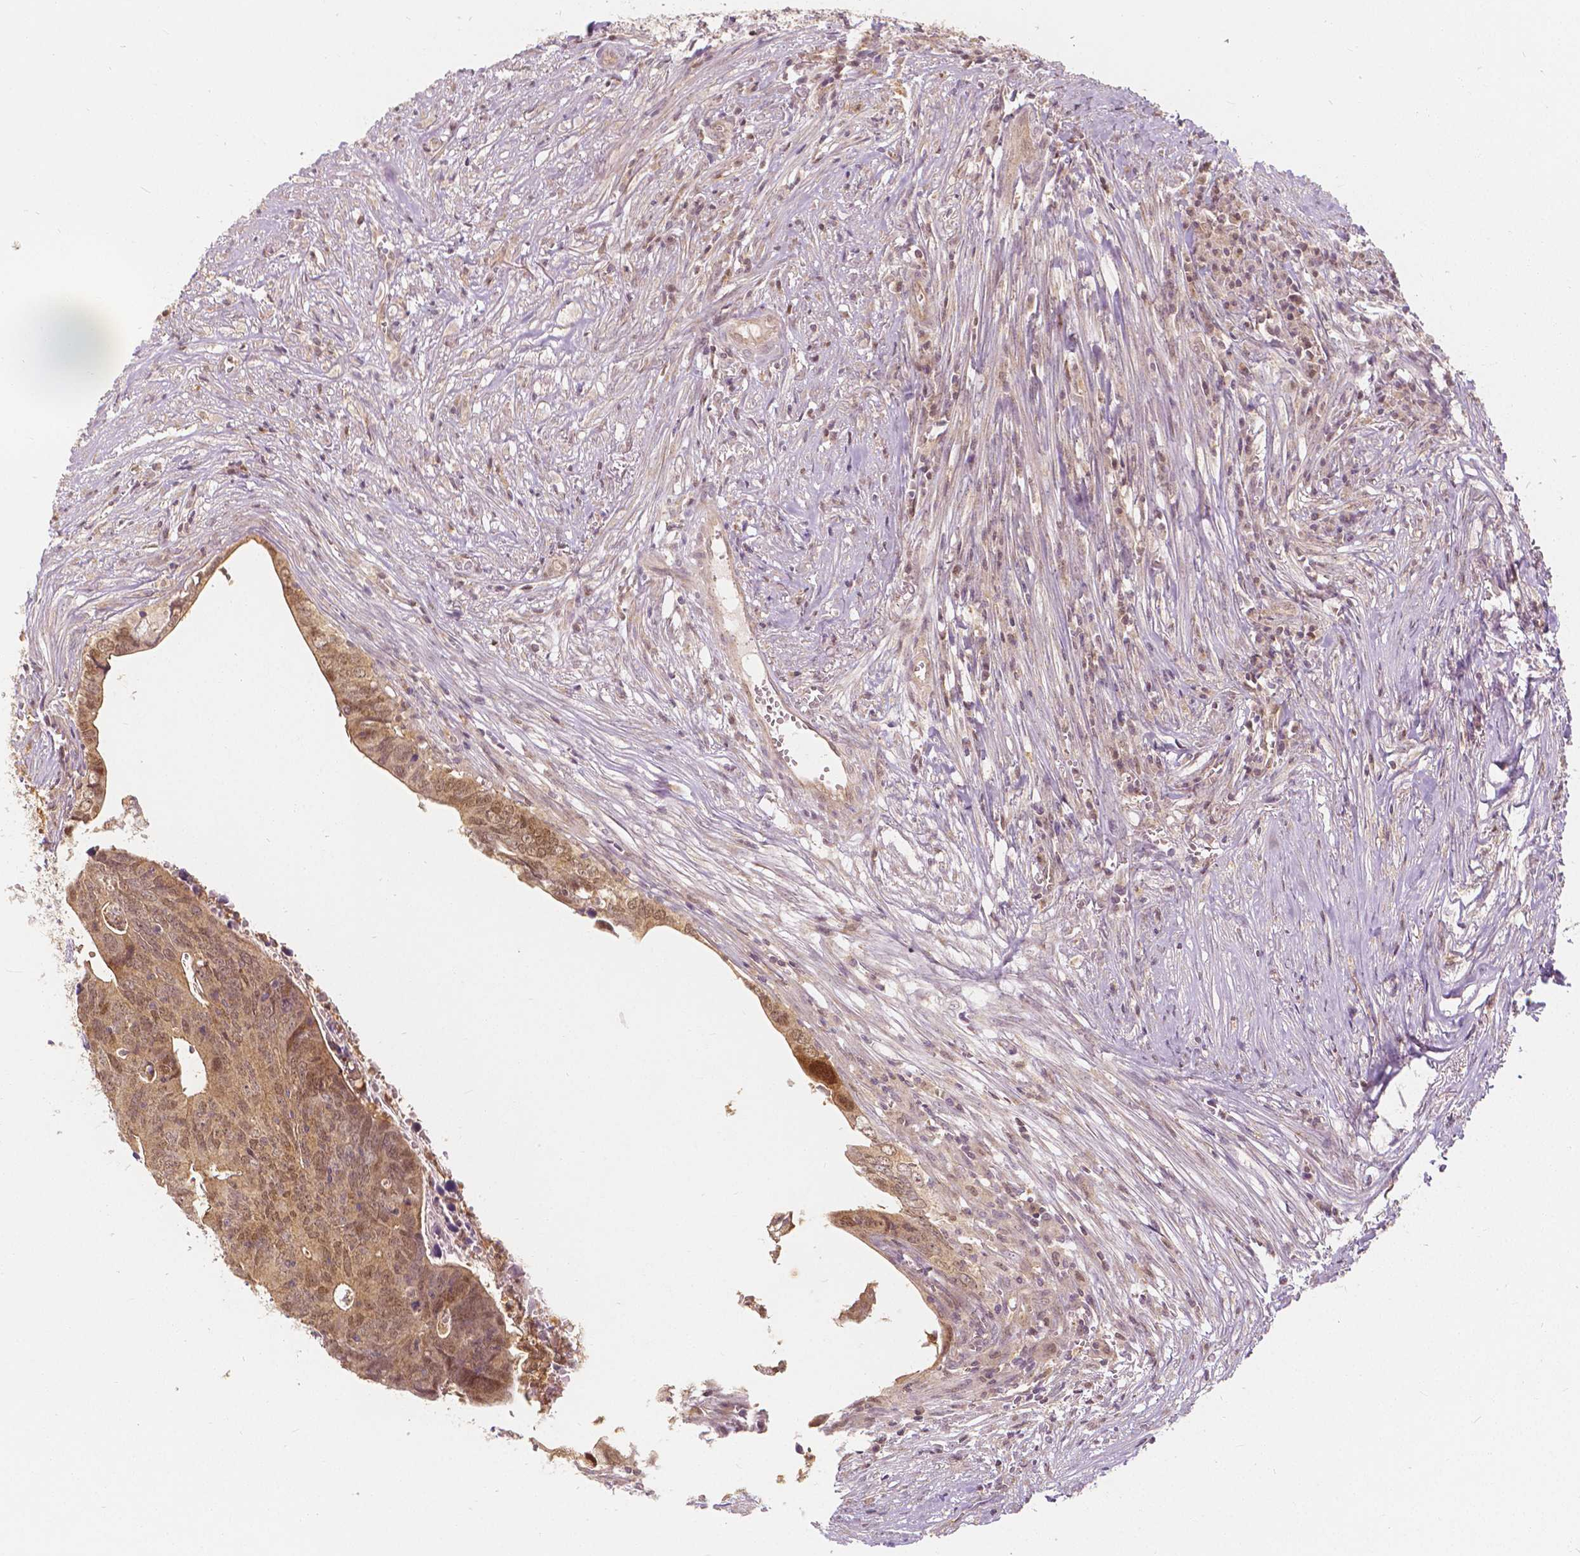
{"staining": {"intensity": "moderate", "quantity": "25%-75%", "location": "cytoplasmic/membranous,nuclear"}, "tissue": "colorectal cancer", "cell_type": "Tumor cells", "image_type": "cancer", "snomed": [{"axis": "morphology", "description": "Adenocarcinoma, NOS"}, {"axis": "topography", "description": "Colon"}], "caption": "A medium amount of moderate cytoplasmic/membranous and nuclear staining is present in approximately 25%-75% of tumor cells in adenocarcinoma (colorectal) tissue.", "gene": "NAPRT", "patient": {"sex": "female", "age": 82}}